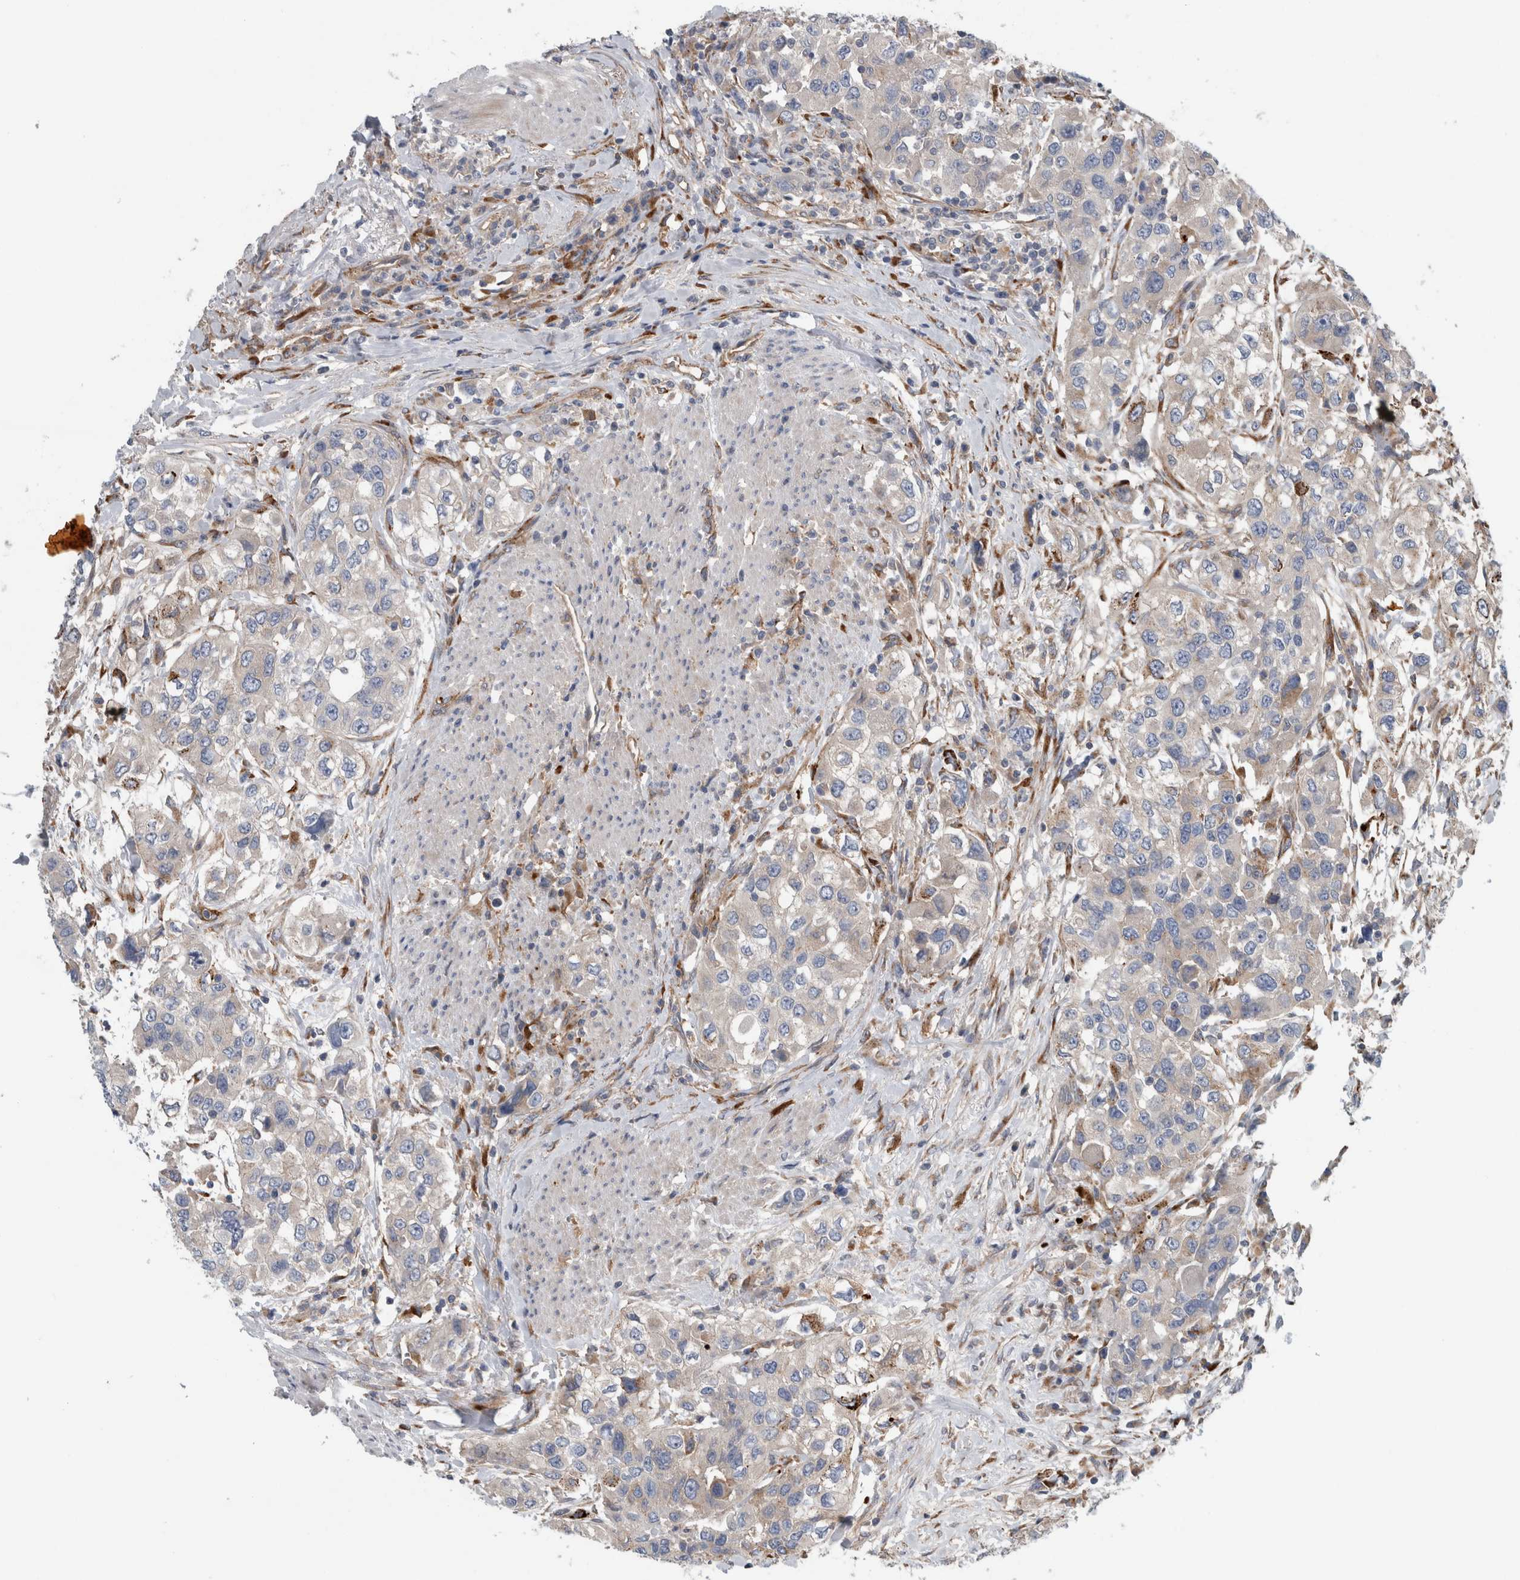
{"staining": {"intensity": "negative", "quantity": "none", "location": "none"}, "tissue": "urothelial cancer", "cell_type": "Tumor cells", "image_type": "cancer", "snomed": [{"axis": "morphology", "description": "Urothelial carcinoma, High grade"}, {"axis": "topography", "description": "Urinary bladder"}], "caption": "This is an IHC histopathology image of urothelial cancer. There is no positivity in tumor cells.", "gene": "GLT8D2", "patient": {"sex": "female", "age": 80}}